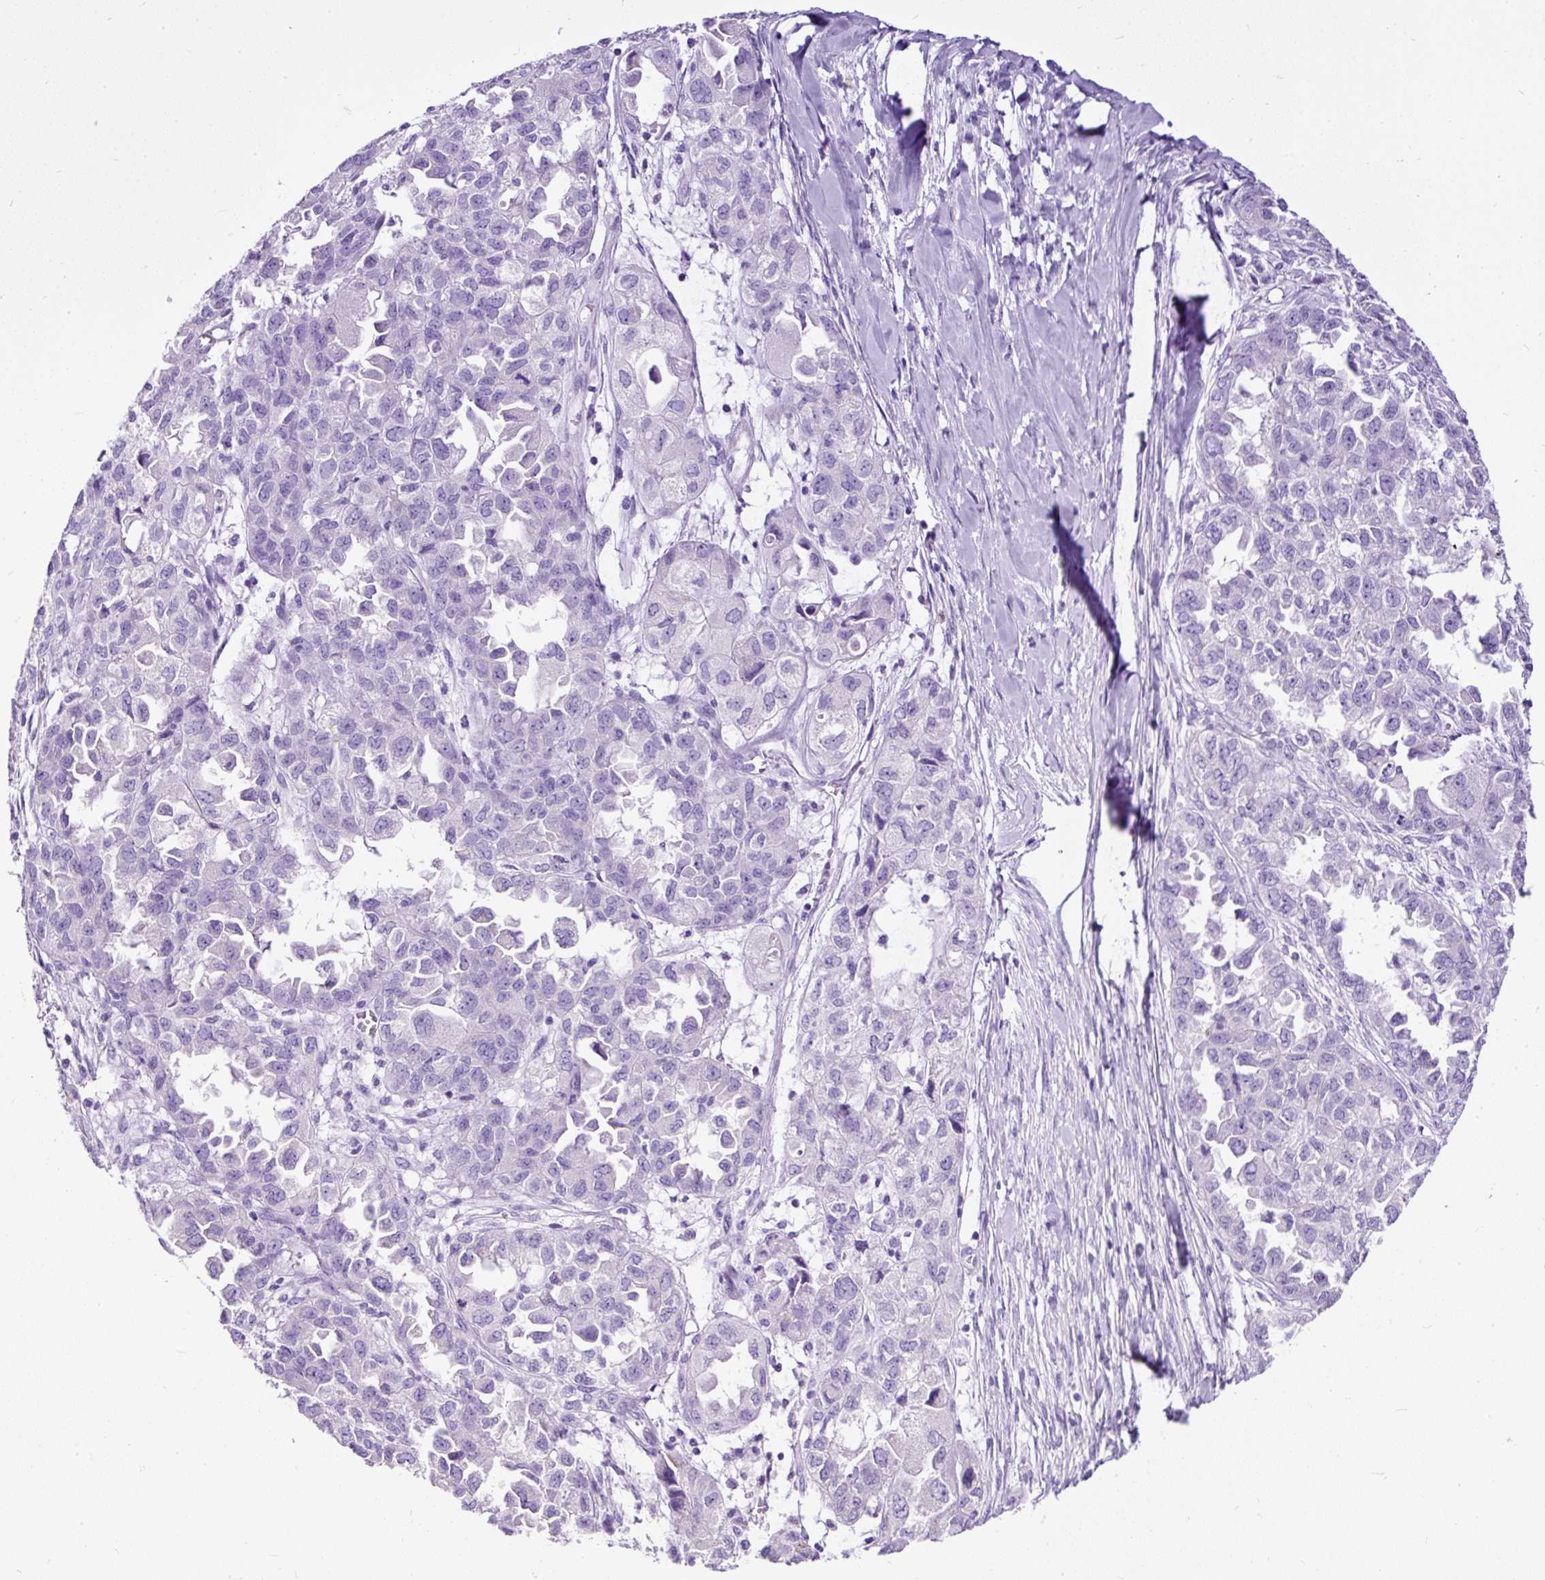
{"staining": {"intensity": "negative", "quantity": "none", "location": "none"}, "tissue": "ovarian cancer", "cell_type": "Tumor cells", "image_type": "cancer", "snomed": [{"axis": "morphology", "description": "Cystadenocarcinoma, serous, NOS"}, {"axis": "topography", "description": "Ovary"}], "caption": "There is no significant staining in tumor cells of serous cystadenocarcinoma (ovarian).", "gene": "STOX2", "patient": {"sex": "female", "age": 84}}